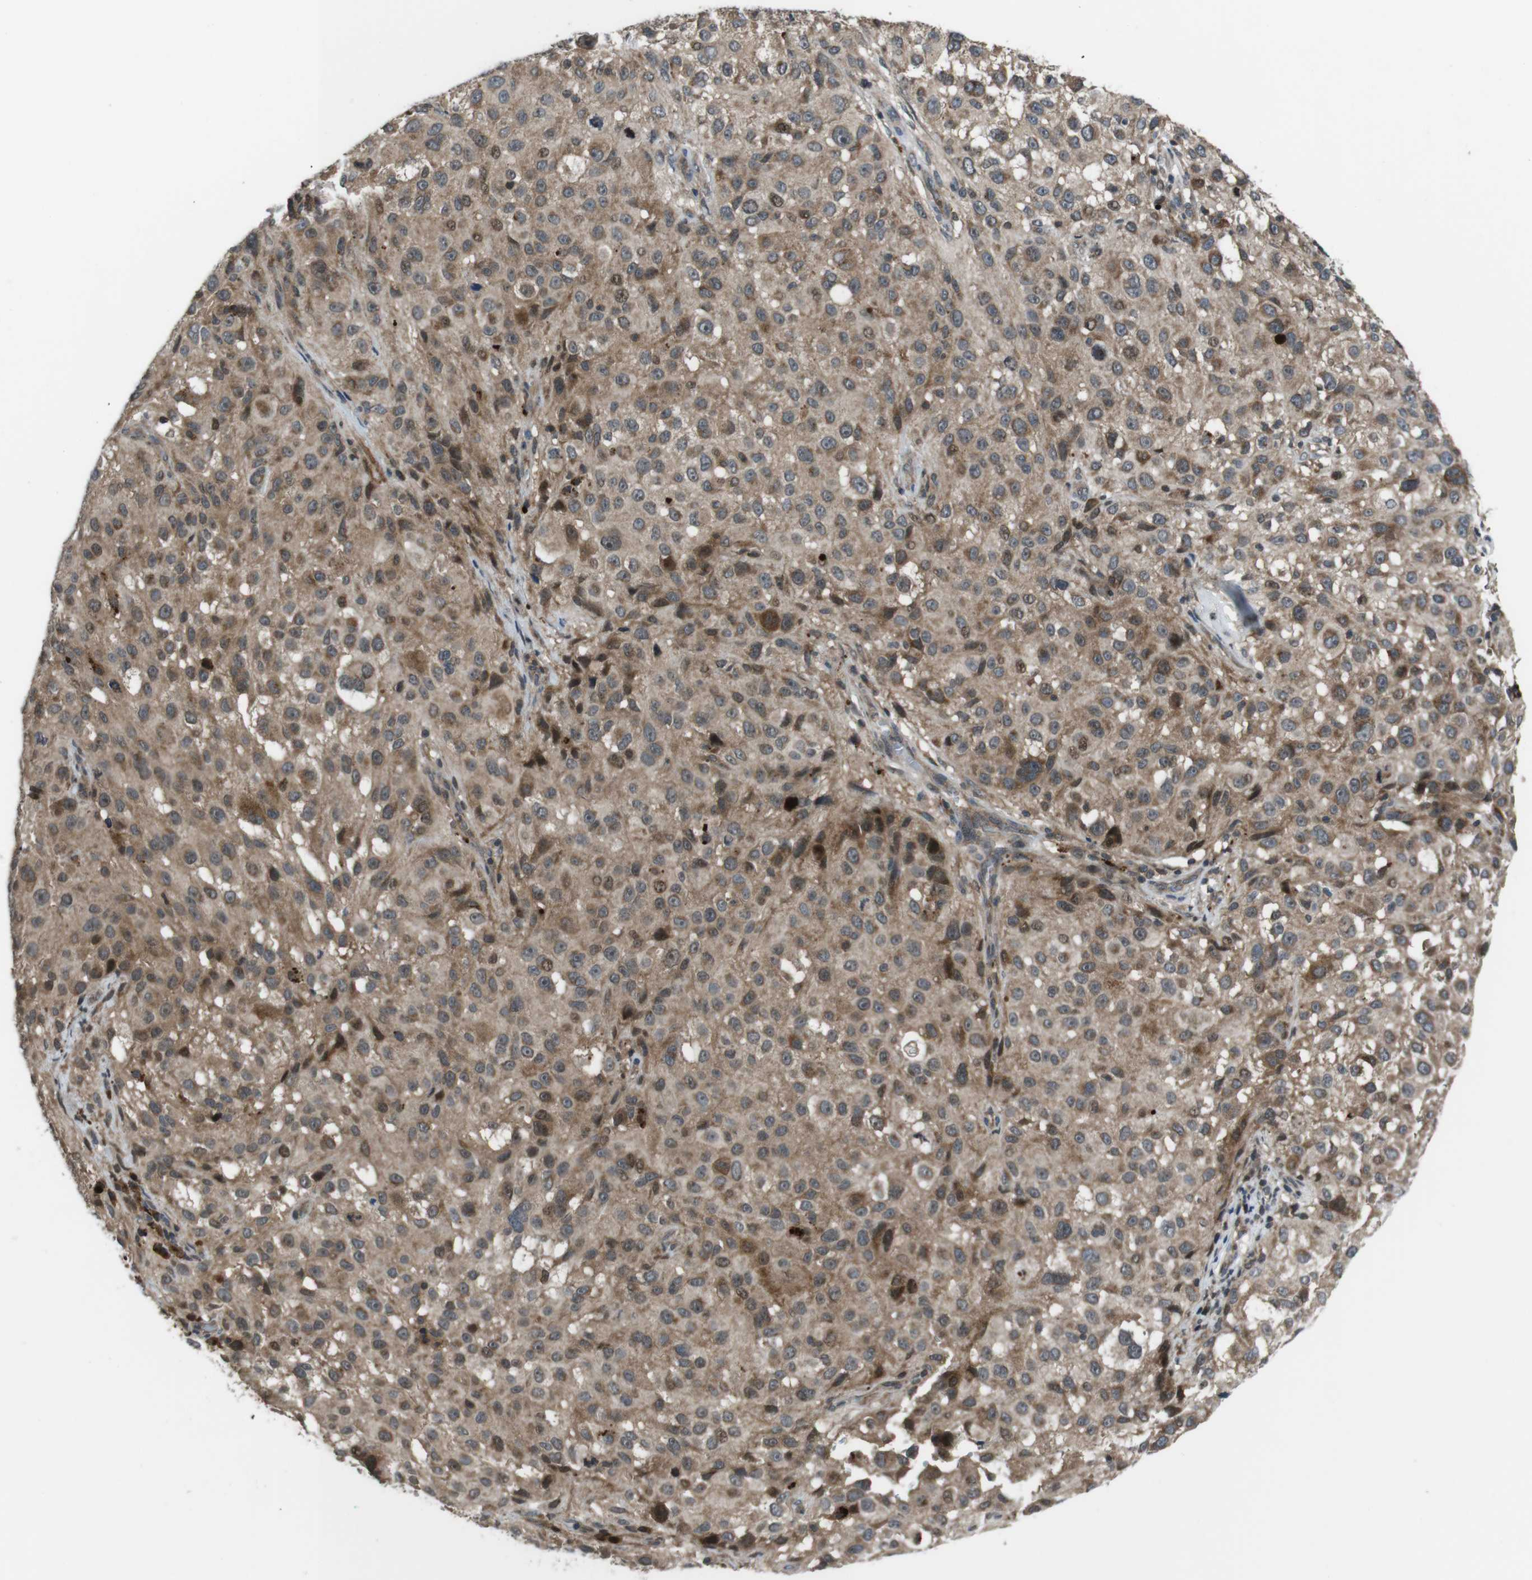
{"staining": {"intensity": "moderate", "quantity": ">75%", "location": "cytoplasmic/membranous,nuclear"}, "tissue": "melanoma", "cell_type": "Tumor cells", "image_type": "cancer", "snomed": [{"axis": "morphology", "description": "Necrosis, NOS"}, {"axis": "morphology", "description": "Malignant melanoma, NOS"}, {"axis": "topography", "description": "Skin"}], "caption": "Moderate cytoplasmic/membranous and nuclear expression for a protein is identified in about >75% of tumor cells of melanoma using immunohistochemistry.", "gene": "SLC22A23", "patient": {"sex": "female", "age": 87}}